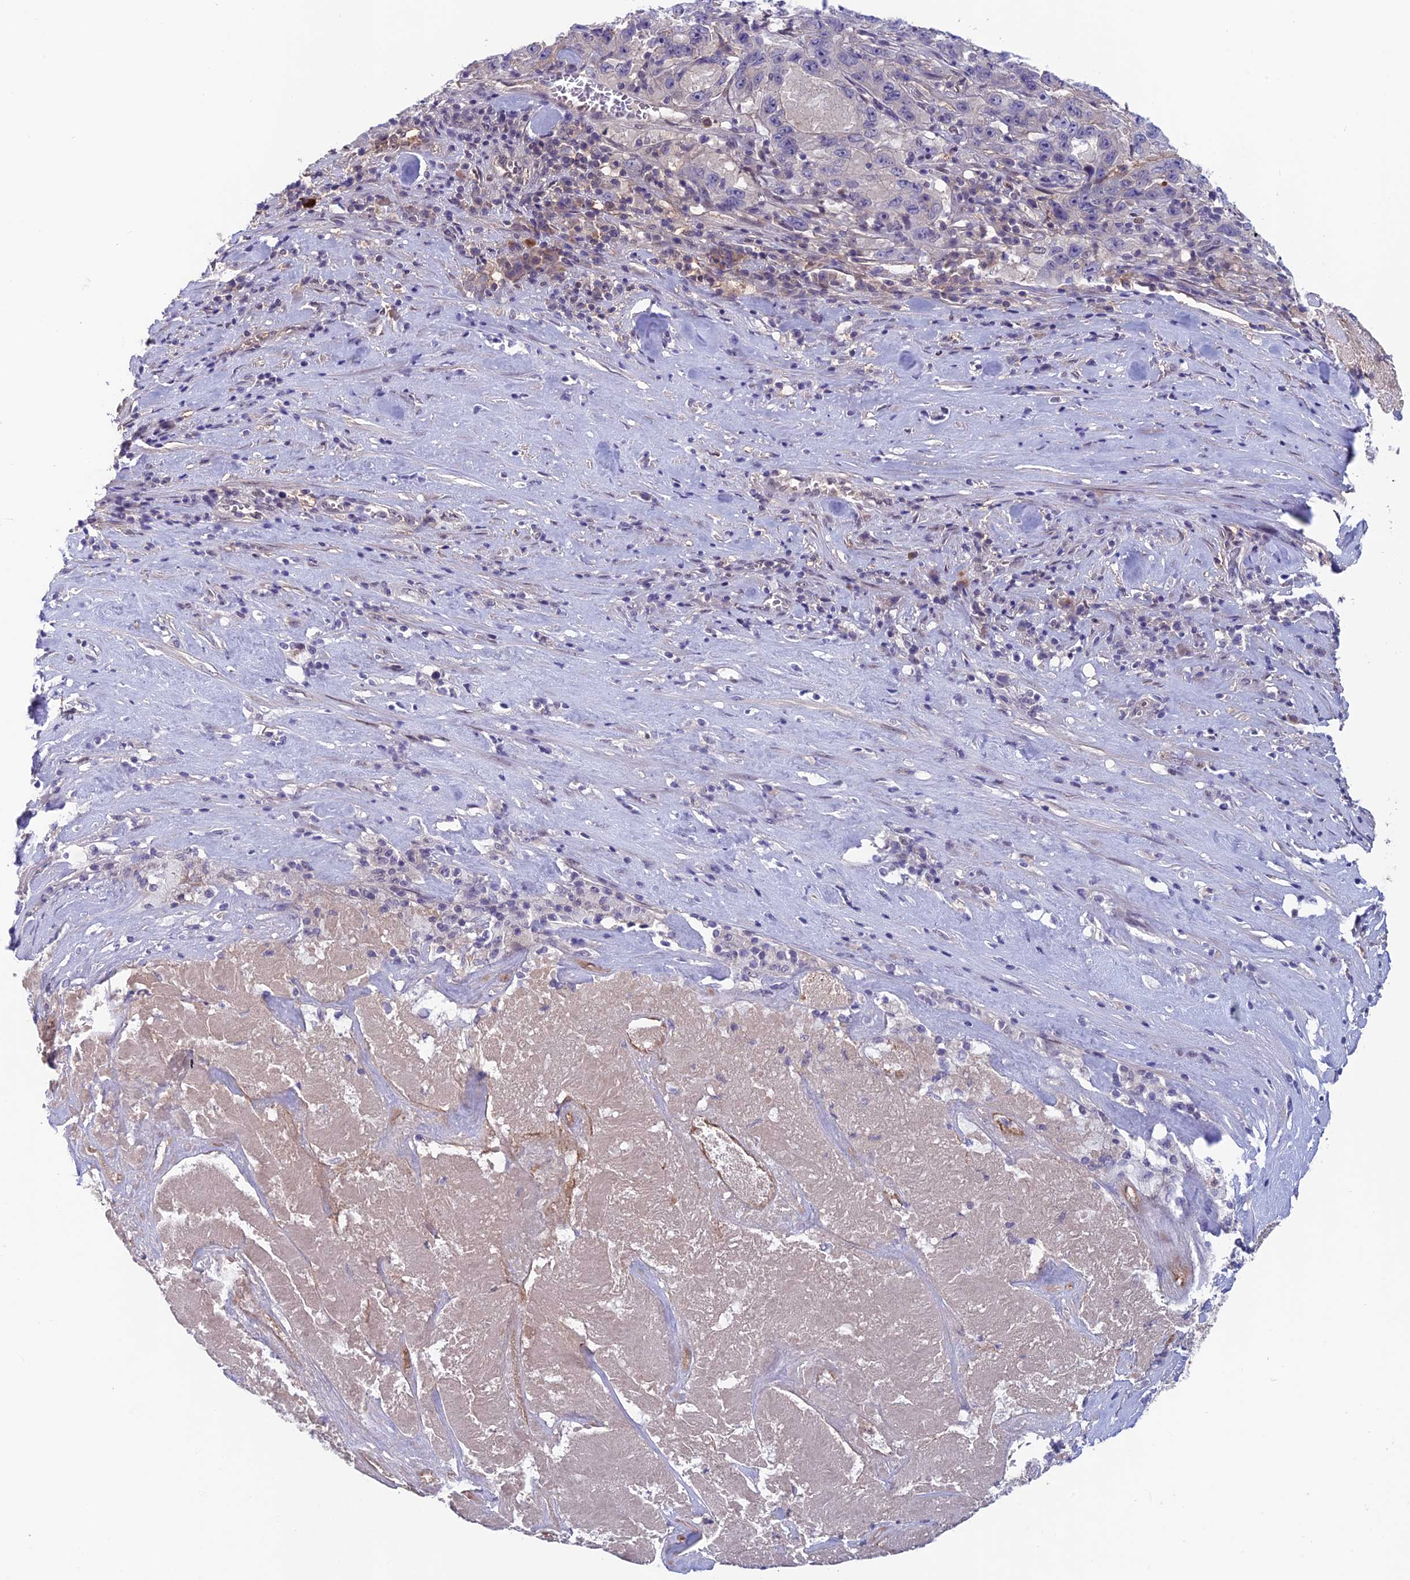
{"staining": {"intensity": "negative", "quantity": "none", "location": "none"}, "tissue": "pancreatic cancer", "cell_type": "Tumor cells", "image_type": "cancer", "snomed": [{"axis": "morphology", "description": "Adenocarcinoma, NOS"}, {"axis": "topography", "description": "Pancreas"}], "caption": "Pancreatic cancer was stained to show a protein in brown. There is no significant staining in tumor cells. (Brightfield microscopy of DAB immunohistochemistry at high magnification).", "gene": "FKBPL", "patient": {"sex": "male", "age": 63}}